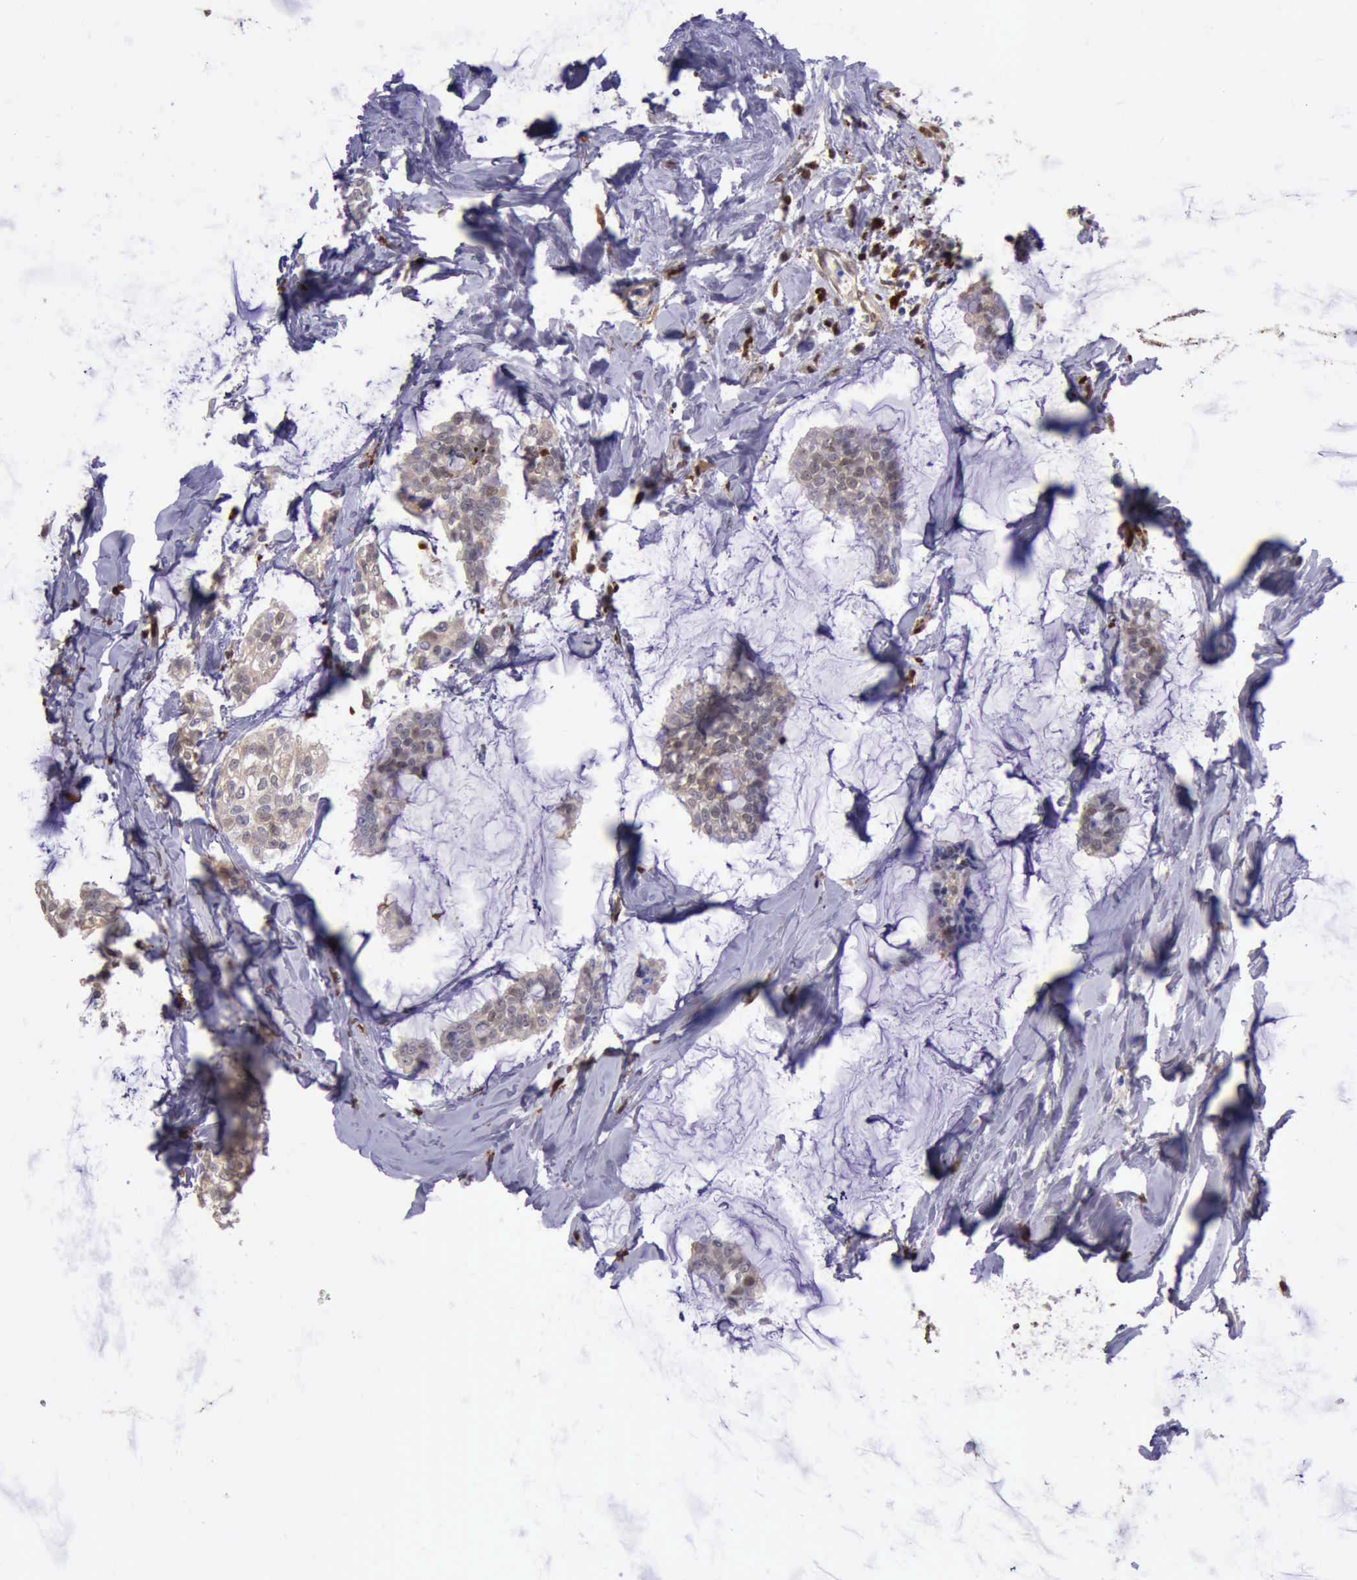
{"staining": {"intensity": "weak", "quantity": ">75%", "location": "cytoplasmic/membranous,nuclear"}, "tissue": "breast cancer", "cell_type": "Tumor cells", "image_type": "cancer", "snomed": [{"axis": "morphology", "description": "Duct carcinoma"}, {"axis": "topography", "description": "Breast"}], "caption": "Protein staining exhibits weak cytoplasmic/membranous and nuclear expression in approximately >75% of tumor cells in breast infiltrating ductal carcinoma. The protein of interest is shown in brown color, while the nuclei are stained blue.", "gene": "TYMP", "patient": {"sex": "female", "age": 93}}